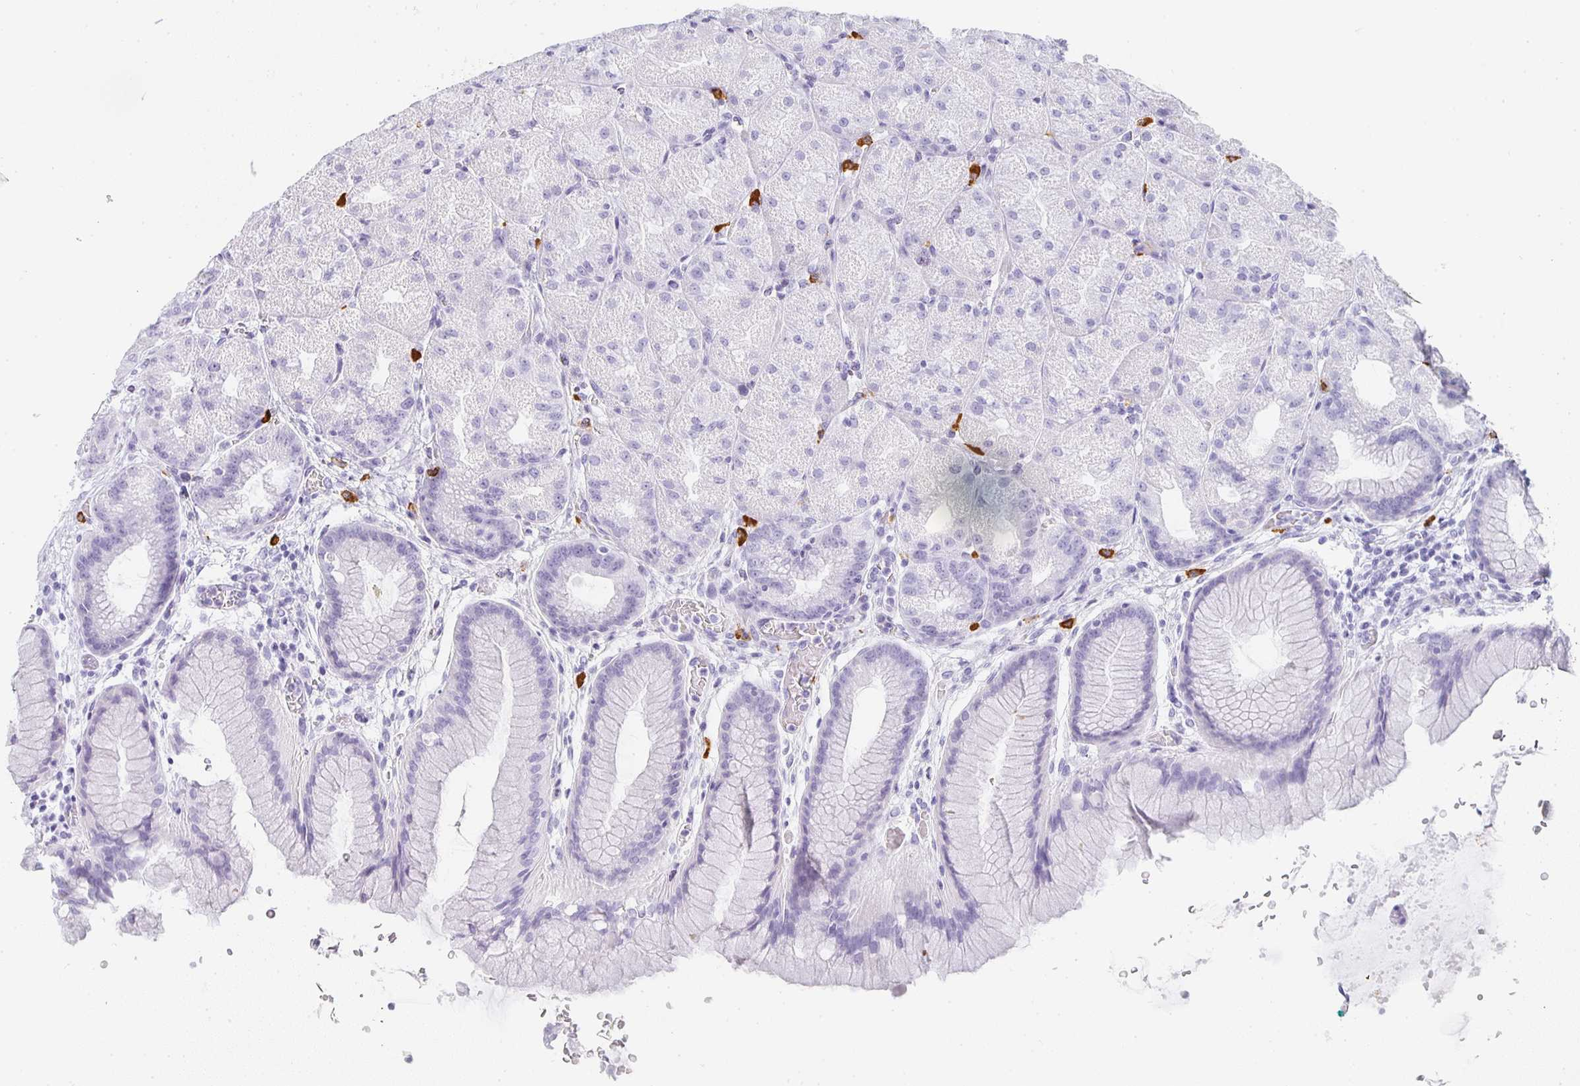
{"staining": {"intensity": "negative", "quantity": "none", "location": "none"}, "tissue": "stomach", "cell_type": "Glandular cells", "image_type": "normal", "snomed": [{"axis": "morphology", "description": "Normal tissue, NOS"}, {"axis": "topography", "description": "Stomach, upper"}, {"axis": "topography", "description": "Stomach"}], "caption": "This is an immunohistochemistry photomicrograph of normal stomach. There is no positivity in glandular cells.", "gene": "TPSD1", "patient": {"sex": "male", "age": 48}}